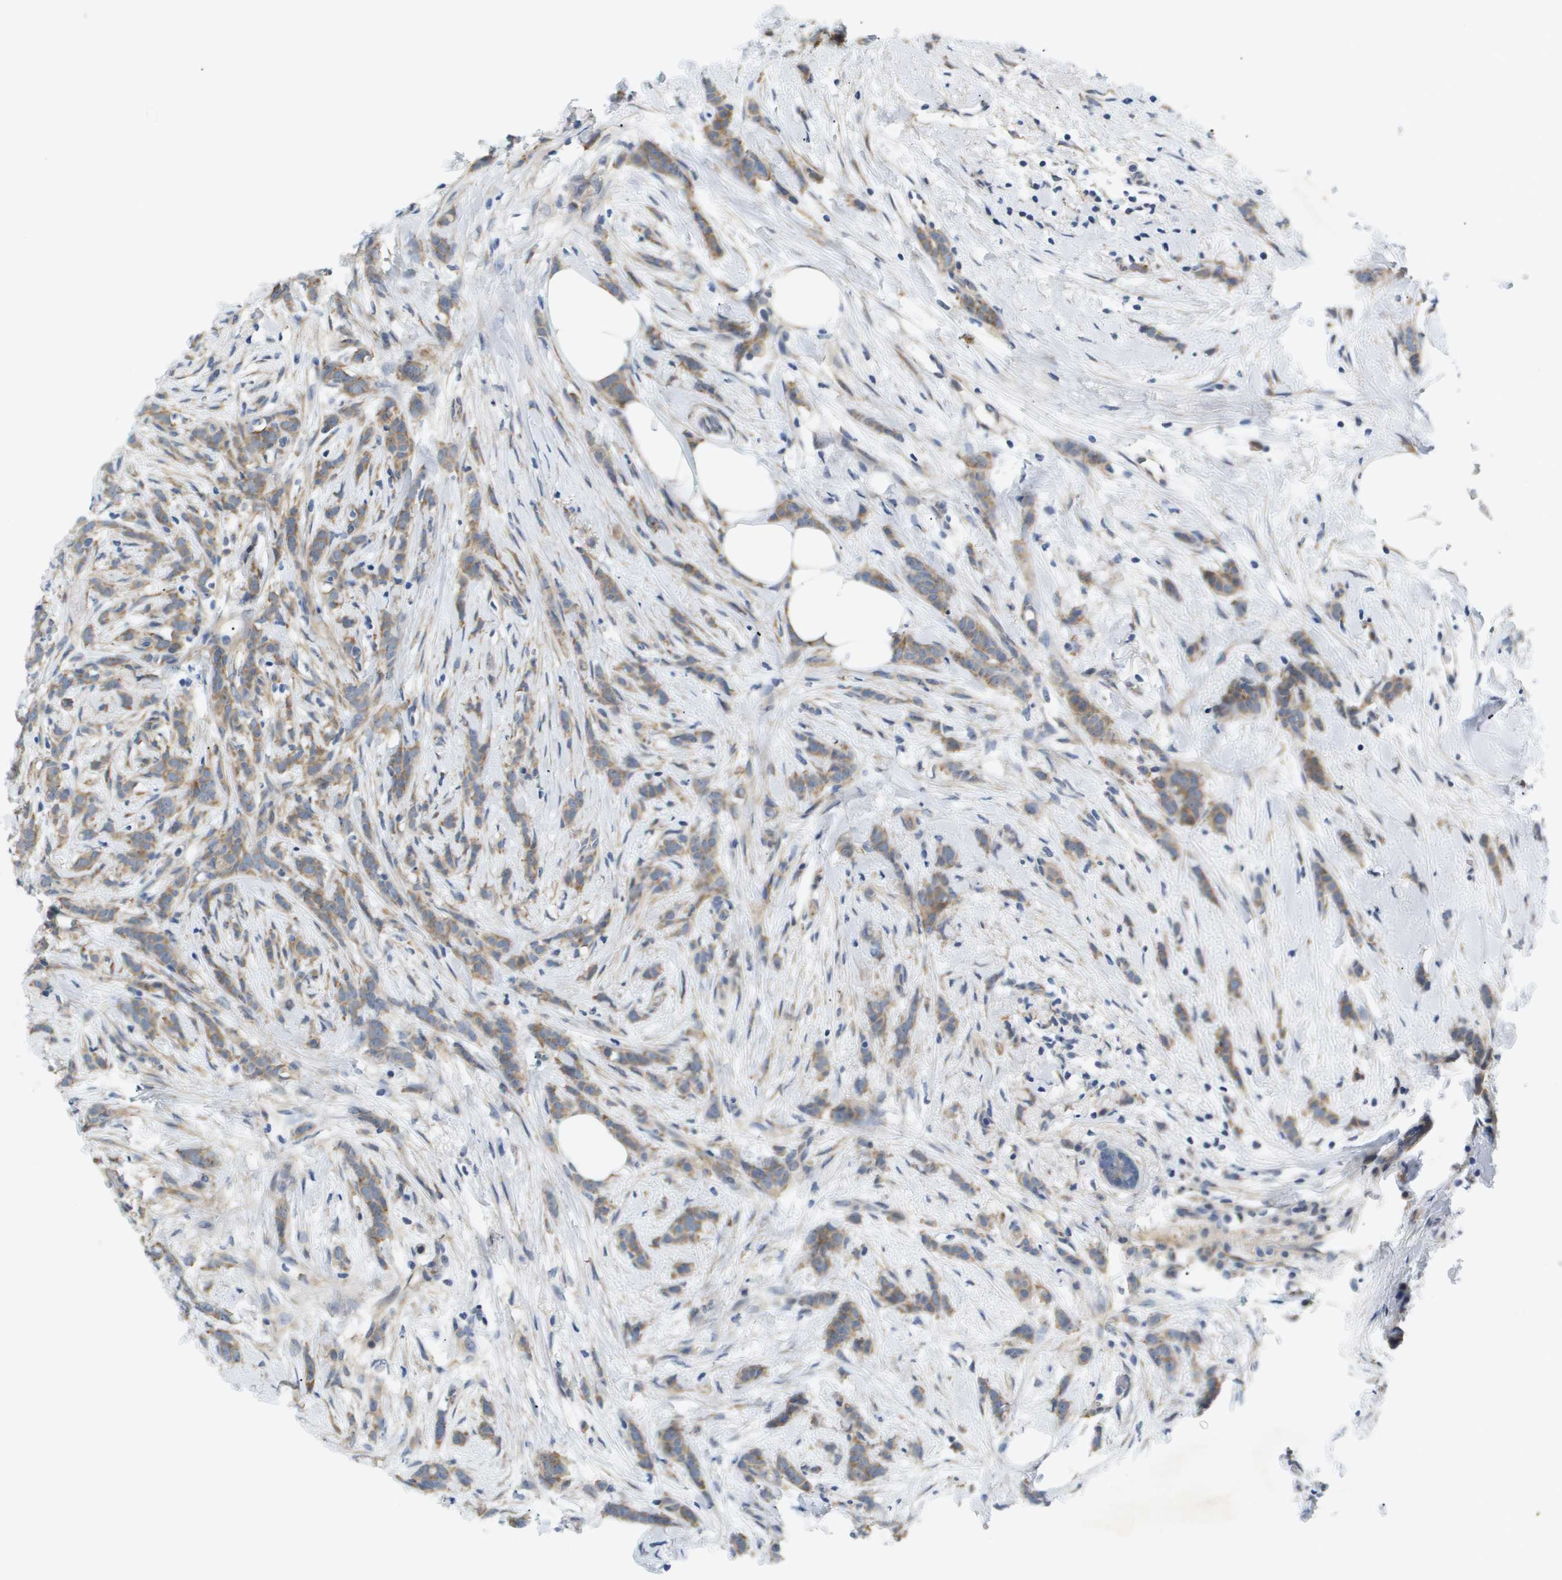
{"staining": {"intensity": "weak", "quantity": ">75%", "location": "cytoplasmic/membranous"}, "tissue": "breast cancer", "cell_type": "Tumor cells", "image_type": "cancer", "snomed": [{"axis": "morphology", "description": "Lobular carcinoma, in situ"}, {"axis": "morphology", "description": "Lobular carcinoma"}, {"axis": "topography", "description": "Breast"}], "caption": "Lobular carcinoma (breast) stained for a protein exhibits weak cytoplasmic/membranous positivity in tumor cells. The protein of interest is stained brown, and the nuclei are stained in blue (DAB (3,3'-diaminobenzidine) IHC with brightfield microscopy, high magnification).", "gene": "OTUD5", "patient": {"sex": "female", "age": 41}}